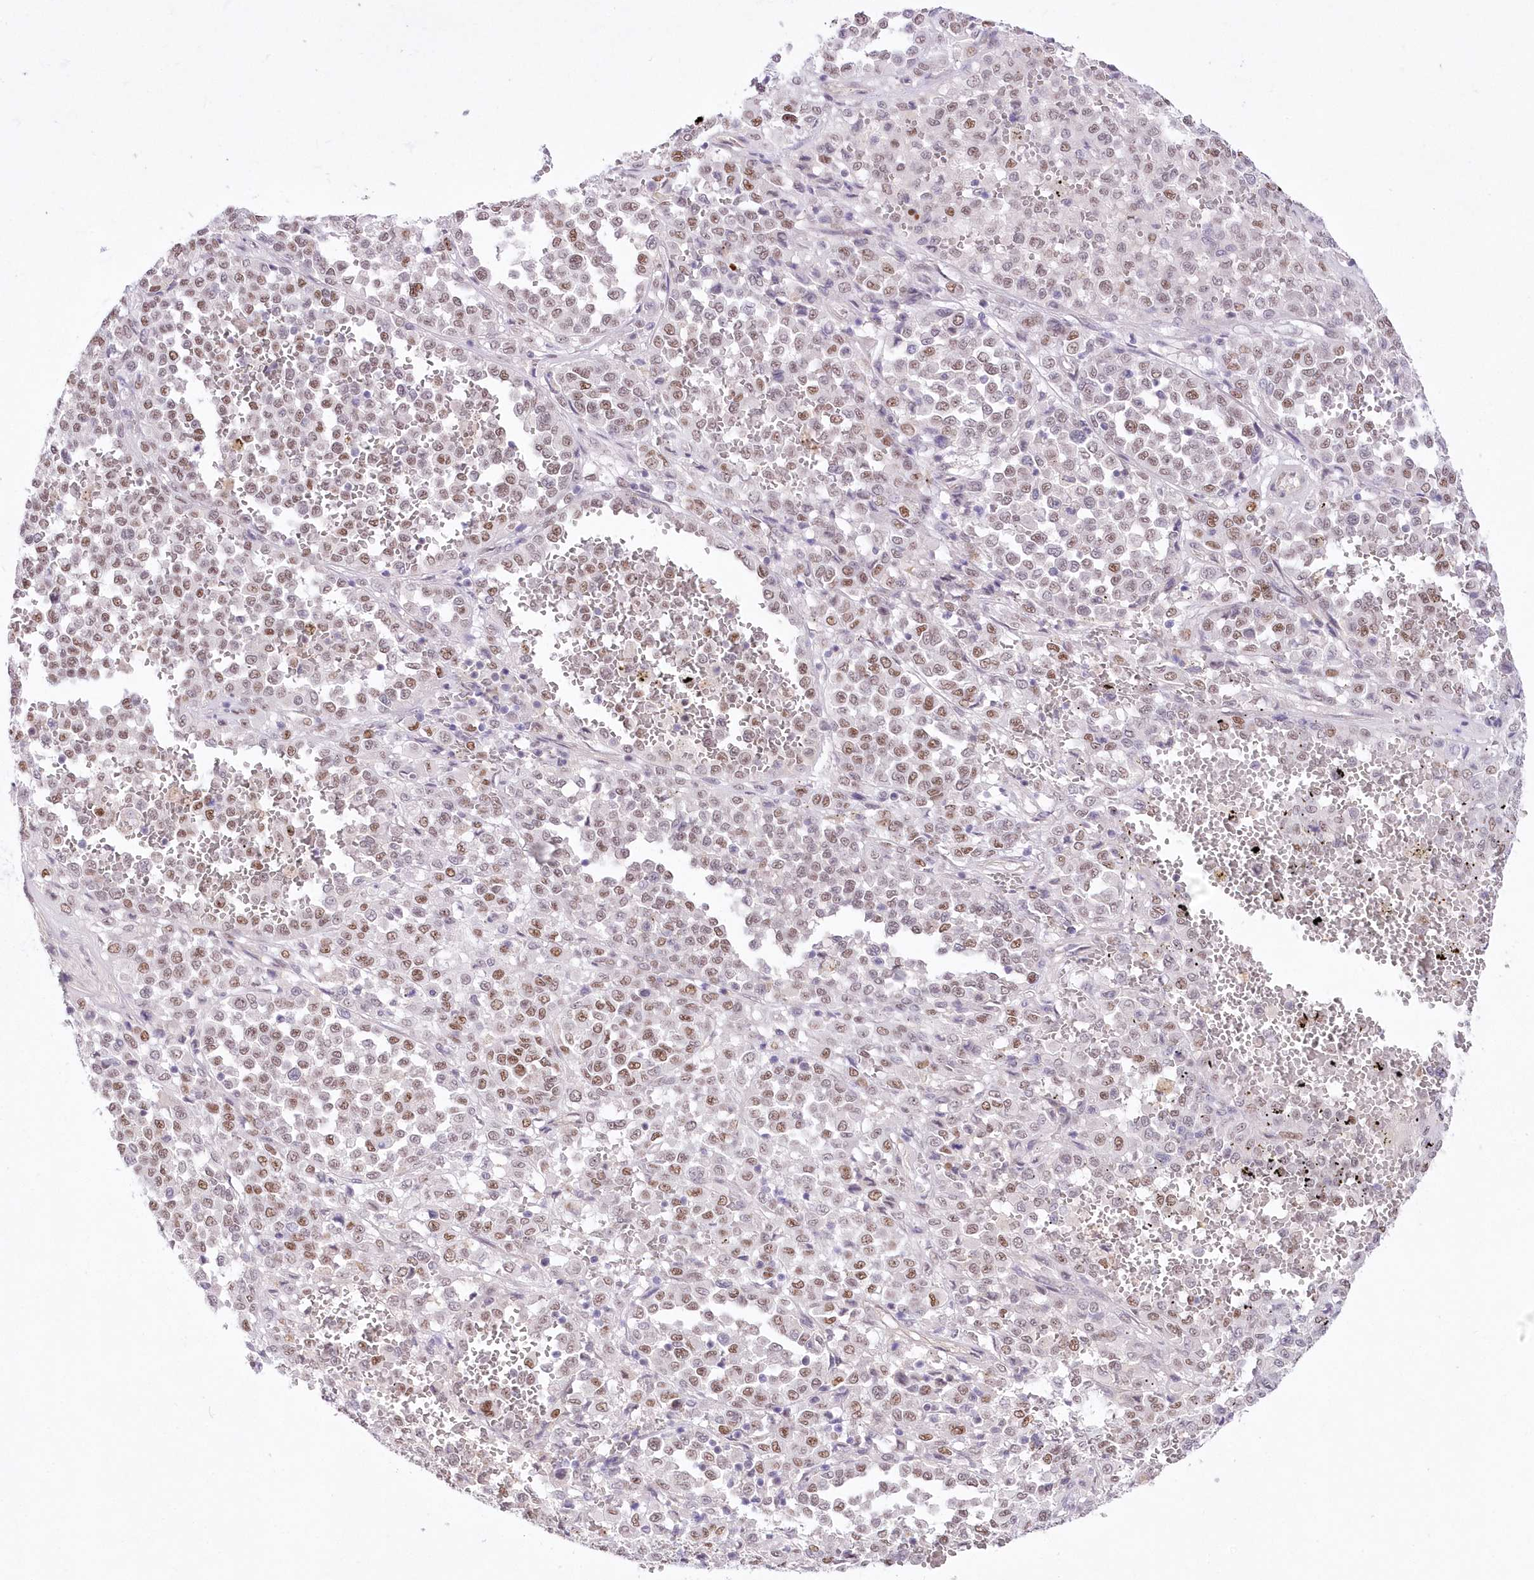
{"staining": {"intensity": "moderate", "quantity": ">75%", "location": "nuclear"}, "tissue": "melanoma", "cell_type": "Tumor cells", "image_type": "cancer", "snomed": [{"axis": "morphology", "description": "Malignant melanoma, Metastatic site"}, {"axis": "topography", "description": "Pancreas"}], "caption": "DAB immunohistochemical staining of human malignant melanoma (metastatic site) reveals moderate nuclear protein positivity in about >75% of tumor cells.", "gene": "NSUN2", "patient": {"sex": "female", "age": 30}}